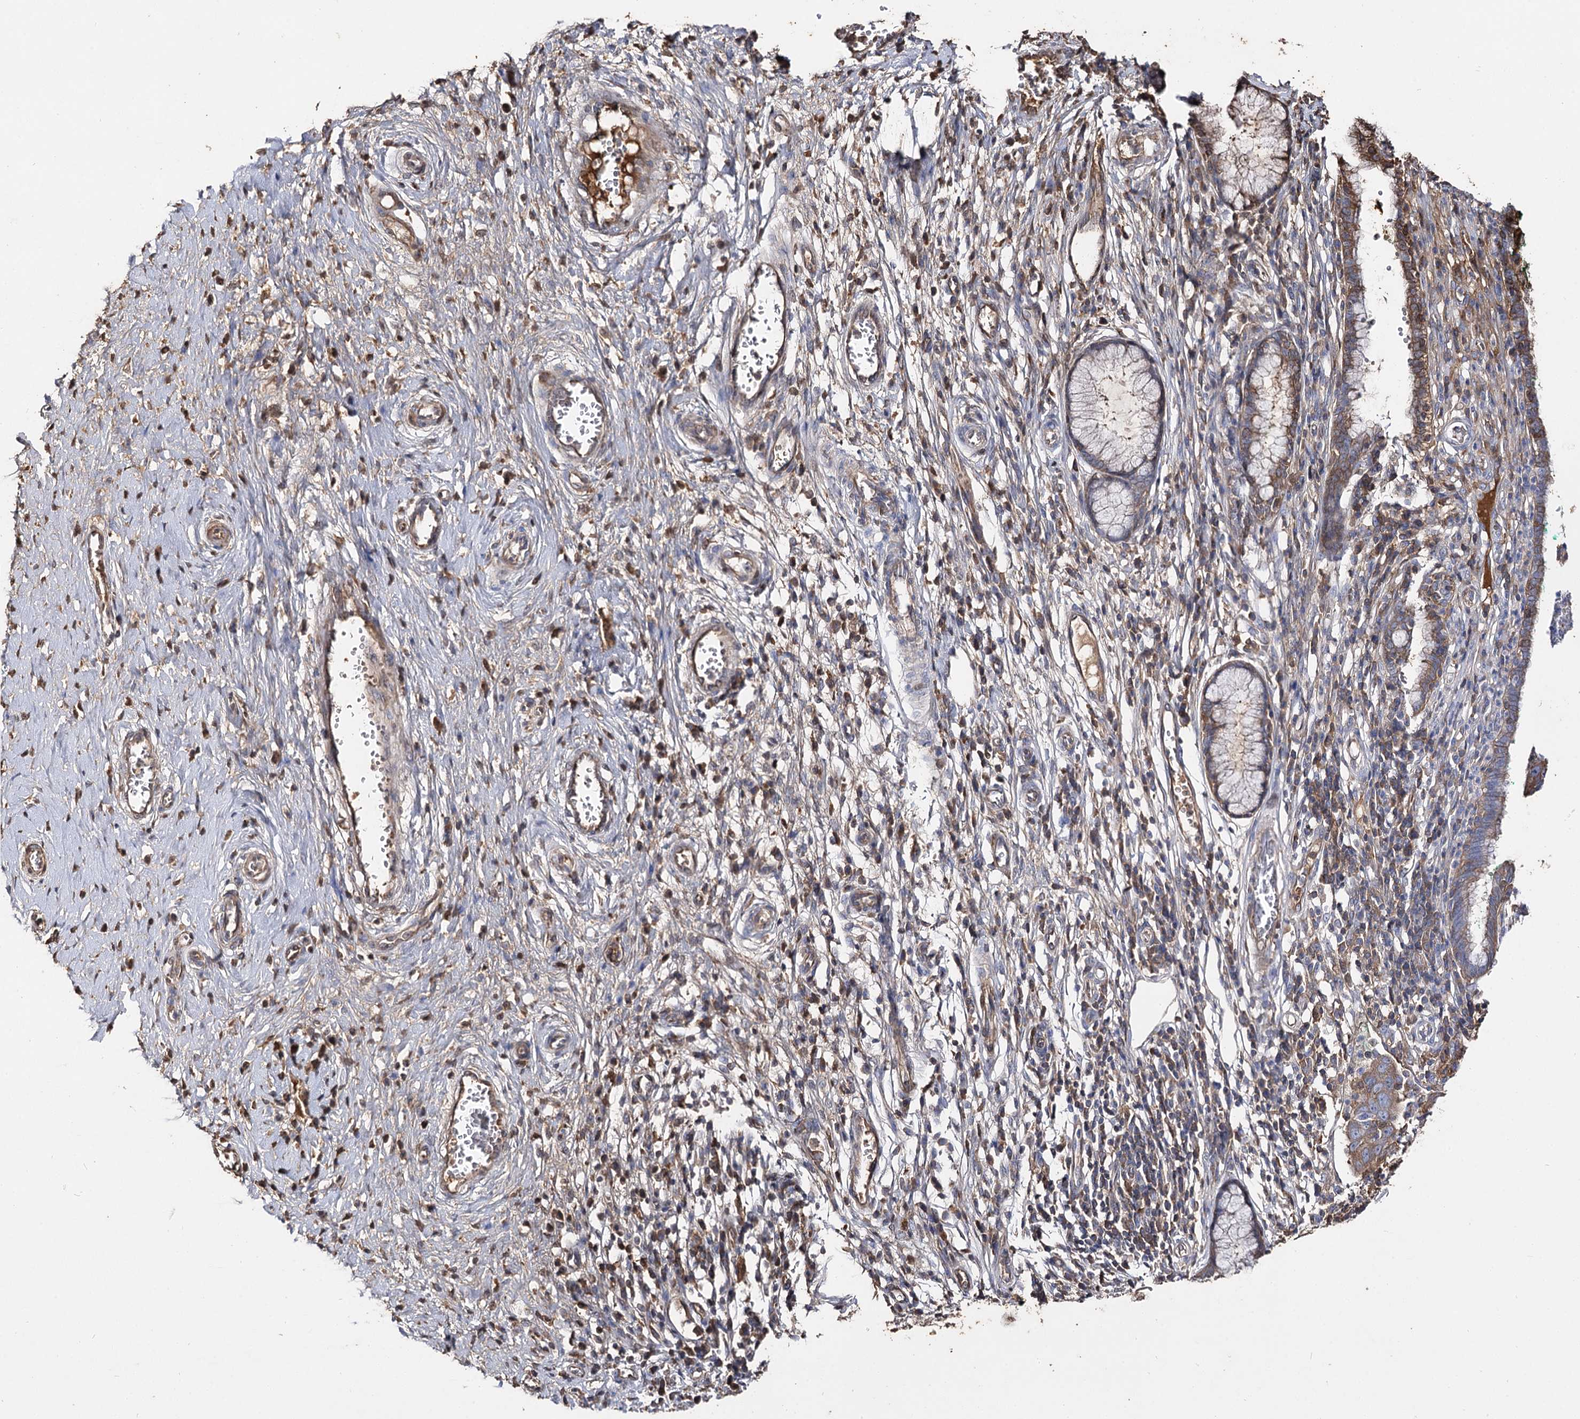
{"staining": {"intensity": "moderate", "quantity": ">75%", "location": "cytoplasmic/membranous"}, "tissue": "cervix", "cell_type": "Glandular cells", "image_type": "normal", "snomed": [{"axis": "morphology", "description": "Normal tissue, NOS"}, {"axis": "morphology", "description": "Adenocarcinoma, NOS"}, {"axis": "topography", "description": "Cervix"}], "caption": "A medium amount of moderate cytoplasmic/membranous expression is seen in about >75% of glandular cells in unremarkable cervix.", "gene": "ARL13A", "patient": {"sex": "female", "age": 29}}